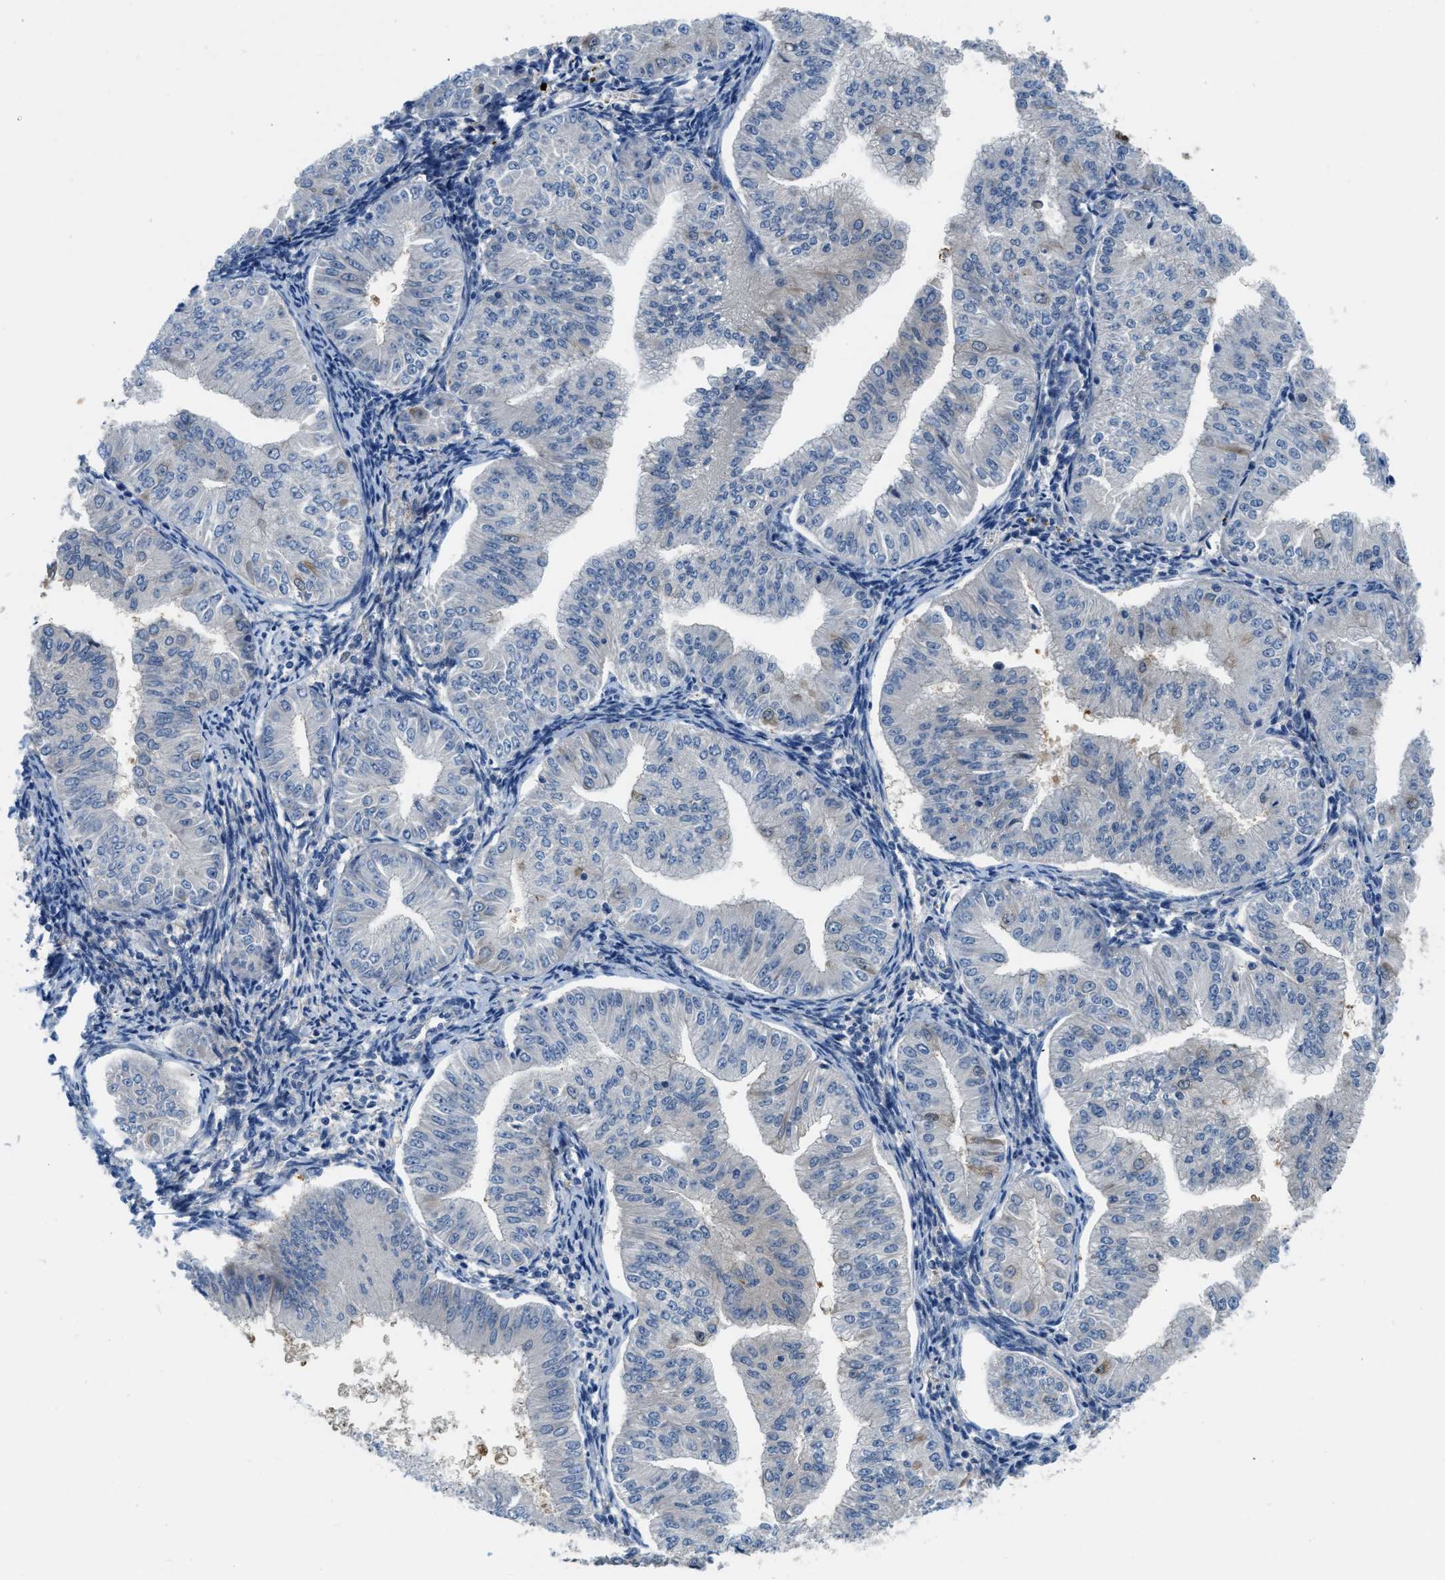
{"staining": {"intensity": "negative", "quantity": "none", "location": "none"}, "tissue": "endometrial cancer", "cell_type": "Tumor cells", "image_type": "cancer", "snomed": [{"axis": "morphology", "description": "Normal tissue, NOS"}, {"axis": "morphology", "description": "Adenocarcinoma, NOS"}, {"axis": "topography", "description": "Endometrium"}], "caption": "Immunohistochemistry image of human adenocarcinoma (endometrial) stained for a protein (brown), which reveals no positivity in tumor cells.", "gene": "PFKP", "patient": {"sex": "female", "age": 53}}